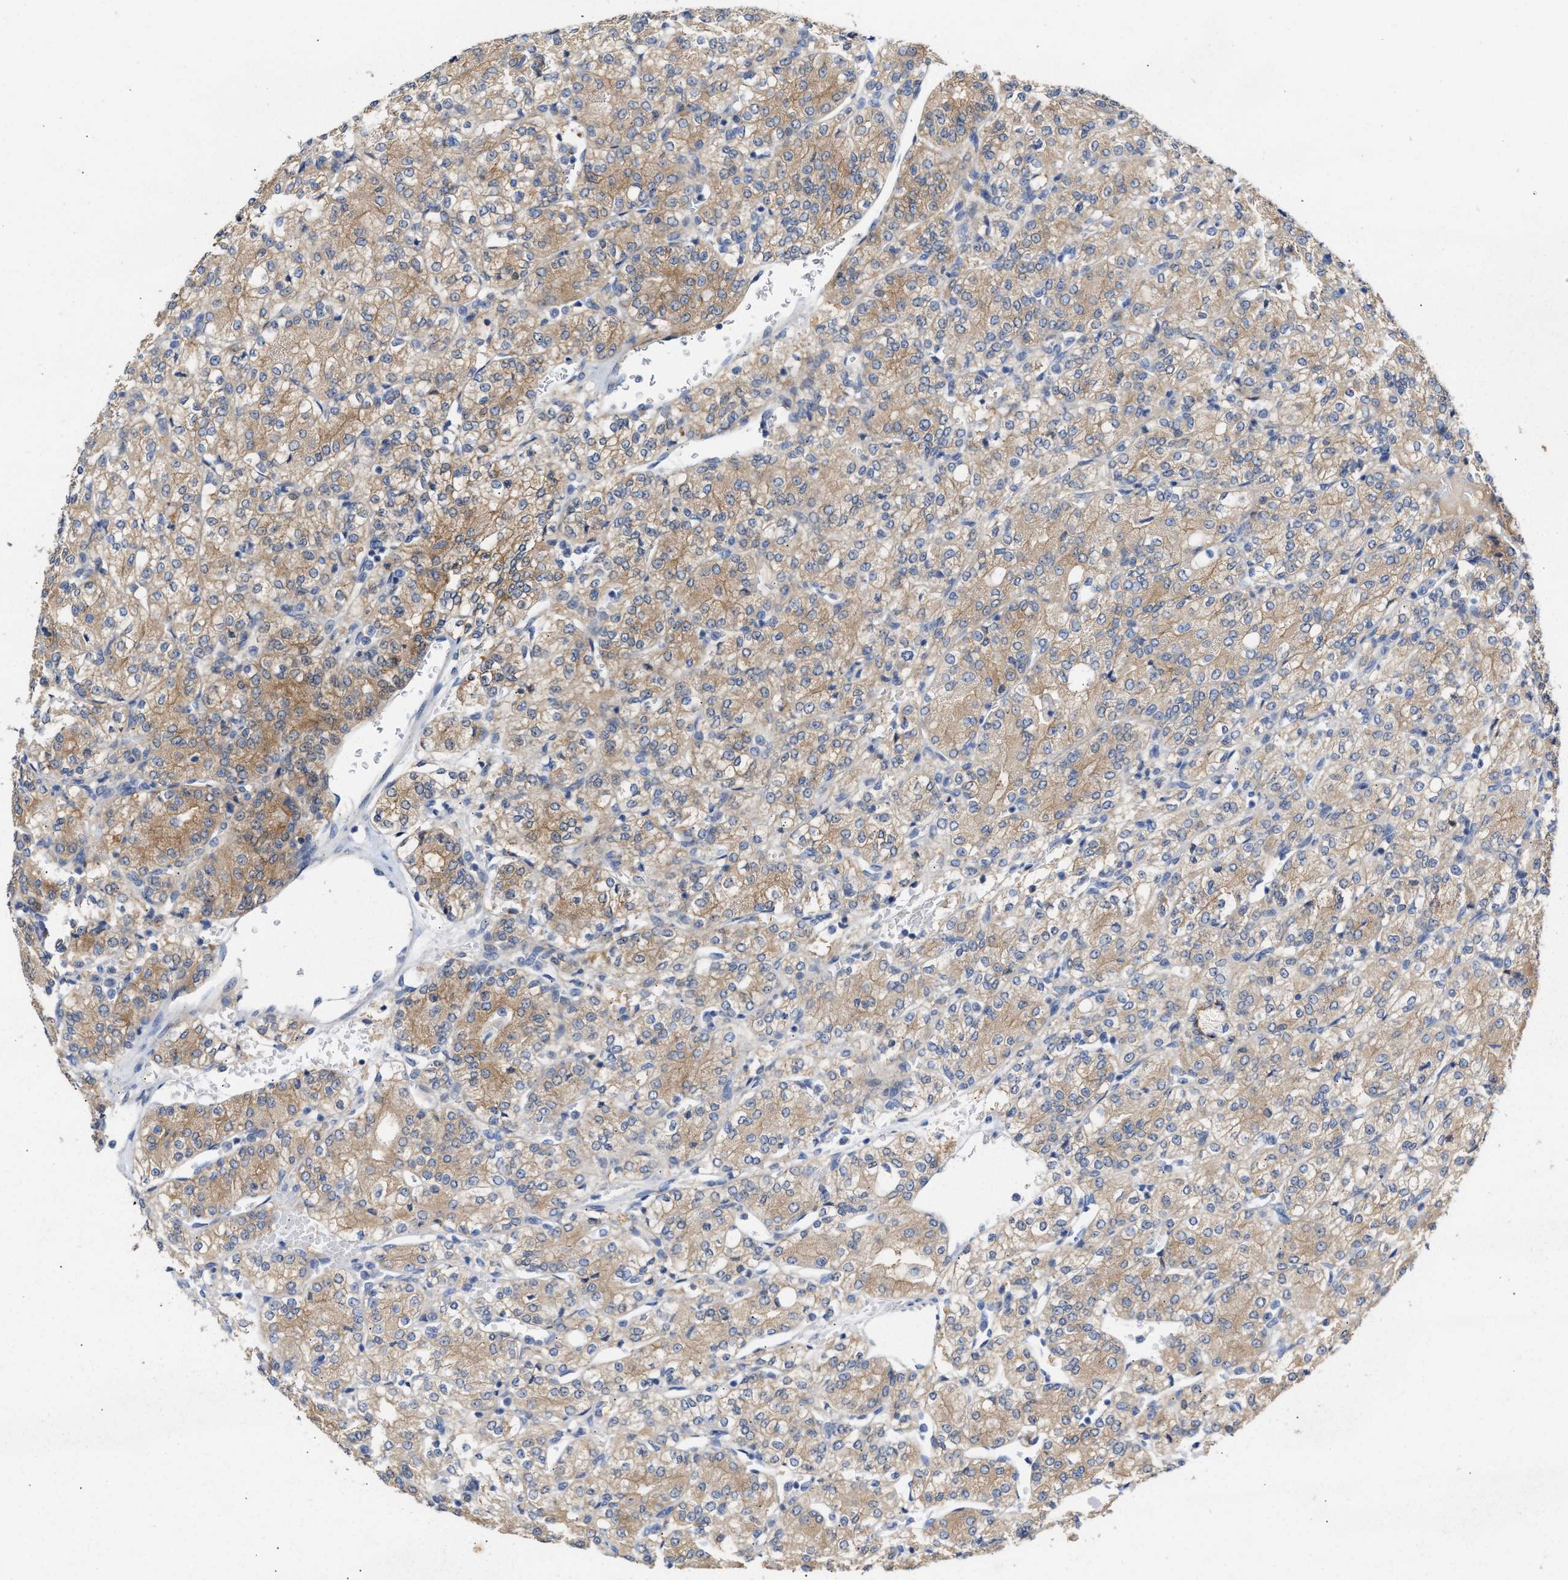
{"staining": {"intensity": "weak", "quantity": ">75%", "location": "cytoplasmic/membranous"}, "tissue": "renal cancer", "cell_type": "Tumor cells", "image_type": "cancer", "snomed": [{"axis": "morphology", "description": "Adenocarcinoma, NOS"}, {"axis": "topography", "description": "Kidney"}], "caption": "Immunohistochemical staining of renal adenocarcinoma demonstrates low levels of weak cytoplasmic/membranous positivity in about >75% of tumor cells.", "gene": "BBLN", "patient": {"sex": "male", "age": 77}}